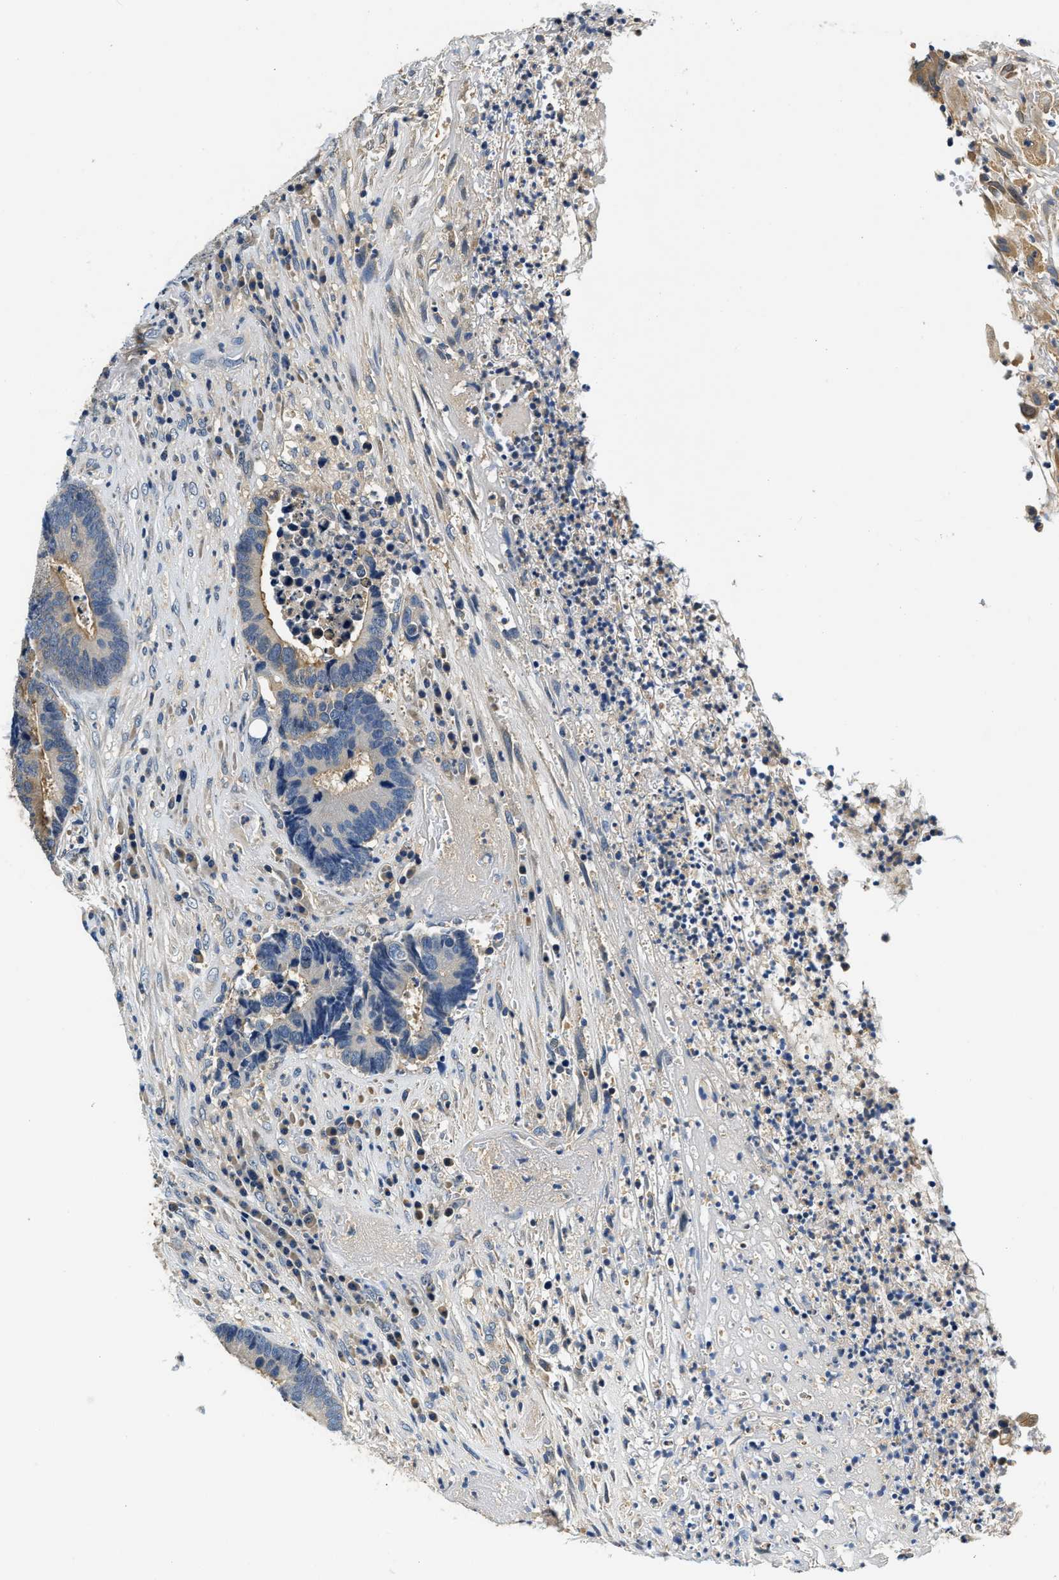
{"staining": {"intensity": "moderate", "quantity": "<25%", "location": "cytoplasmic/membranous"}, "tissue": "colorectal cancer", "cell_type": "Tumor cells", "image_type": "cancer", "snomed": [{"axis": "morphology", "description": "Adenocarcinoma, NOS"}, {"axis": "topography", "description": "Rectum"}], "caption": "Colorectal cancer (adenocarcinoma) stained for a protein demonstrates moderate cytoplasmic/membranous positivity in tumor cells.", "gene": "RESF1", "patient": {"sex": "female", "age": 89}}